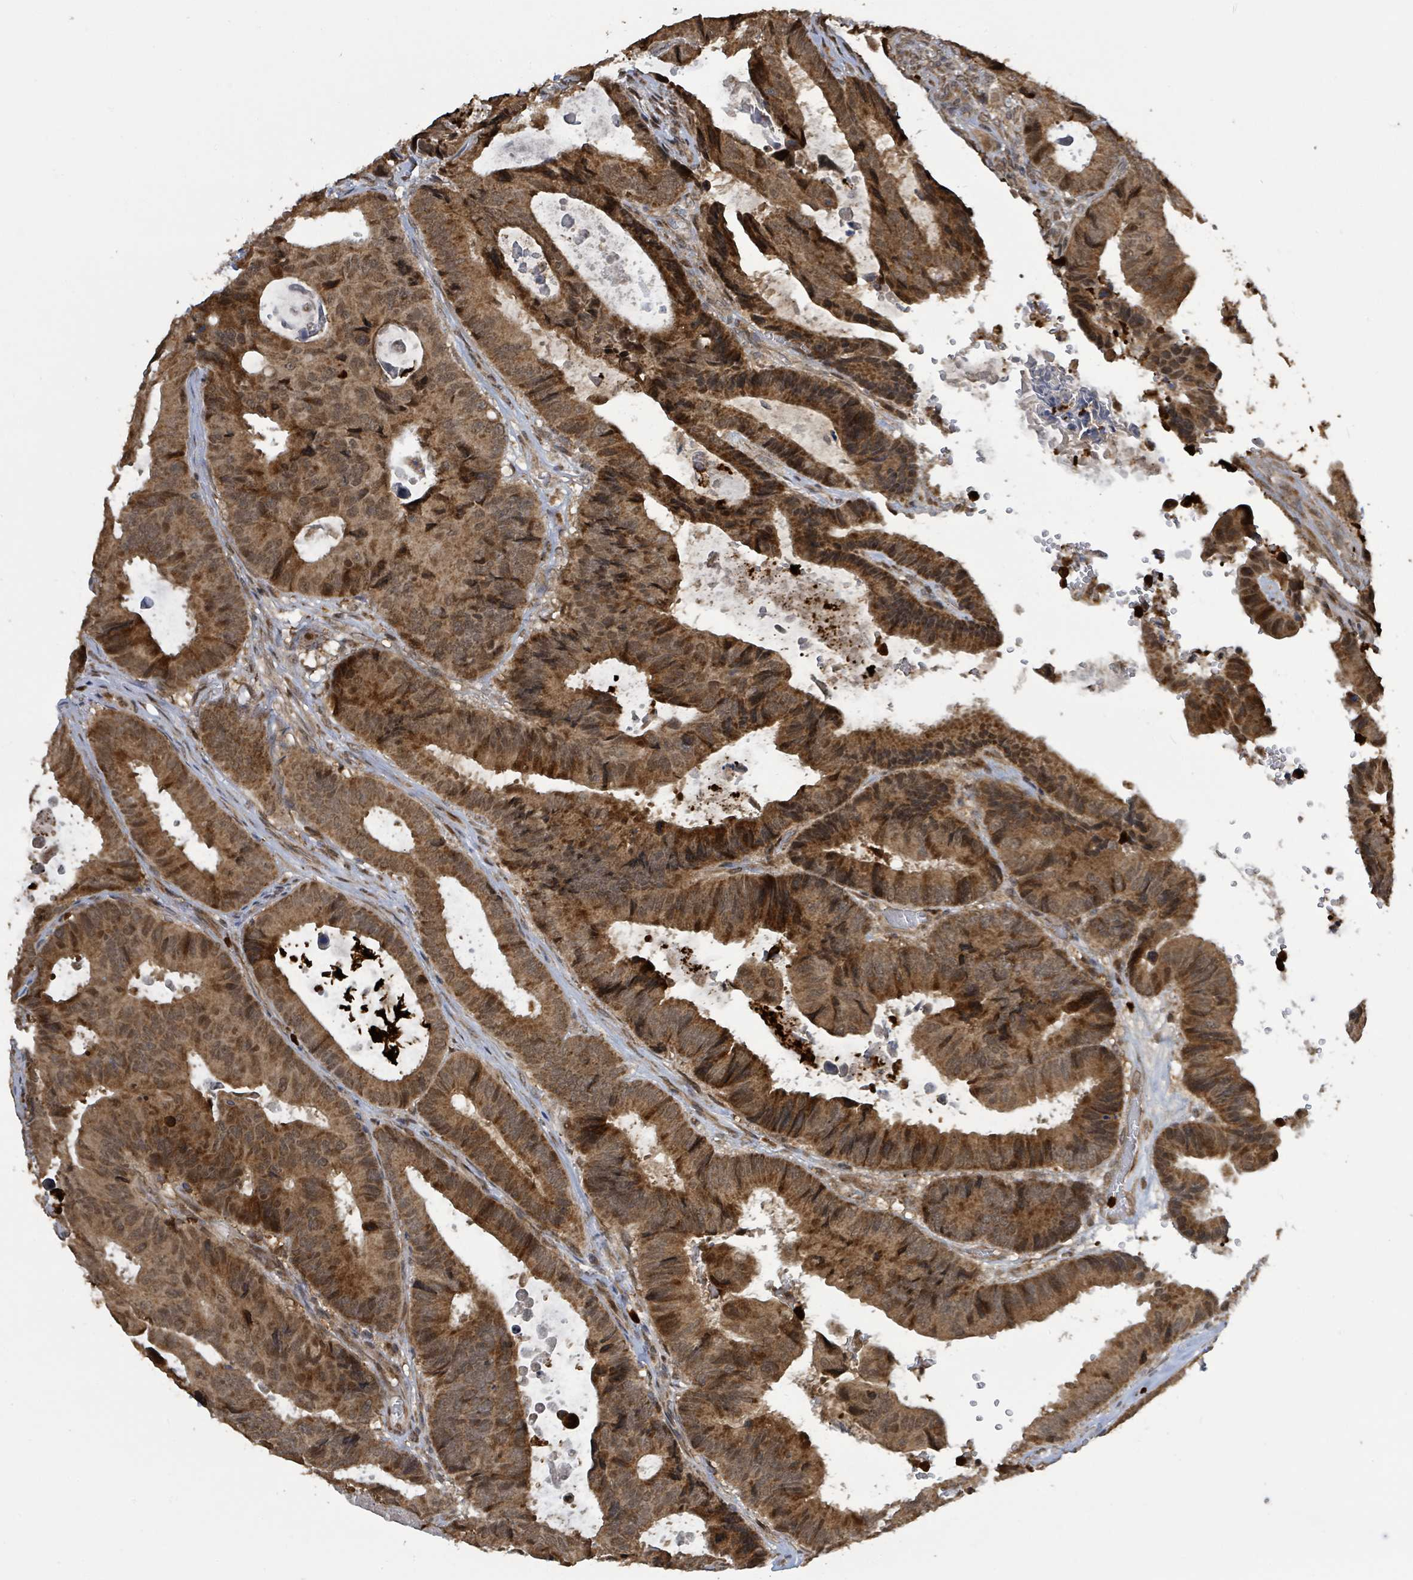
{"staining": {"intensity": "moderate", "quantity": ">75%", "location": "cytoplasmic/membranous"}, "tissue": "colorectal cancer", "cell_type": "Tumor cells", "image_type": "cancer", "snomed": [{"axis": "morphology", "description": "Adenocarcinoma, NOS"}, {"axis": "topography", "description": "Colon"}], "caption": "This image reveals immunohistochemistry staining of human colorectal cancer, with medium moderate cytoplasmic/membranous expression in approximately >75% of tumor cells.", "gene": "COQ6", "patient": {"sex": "male", "age": 85}}